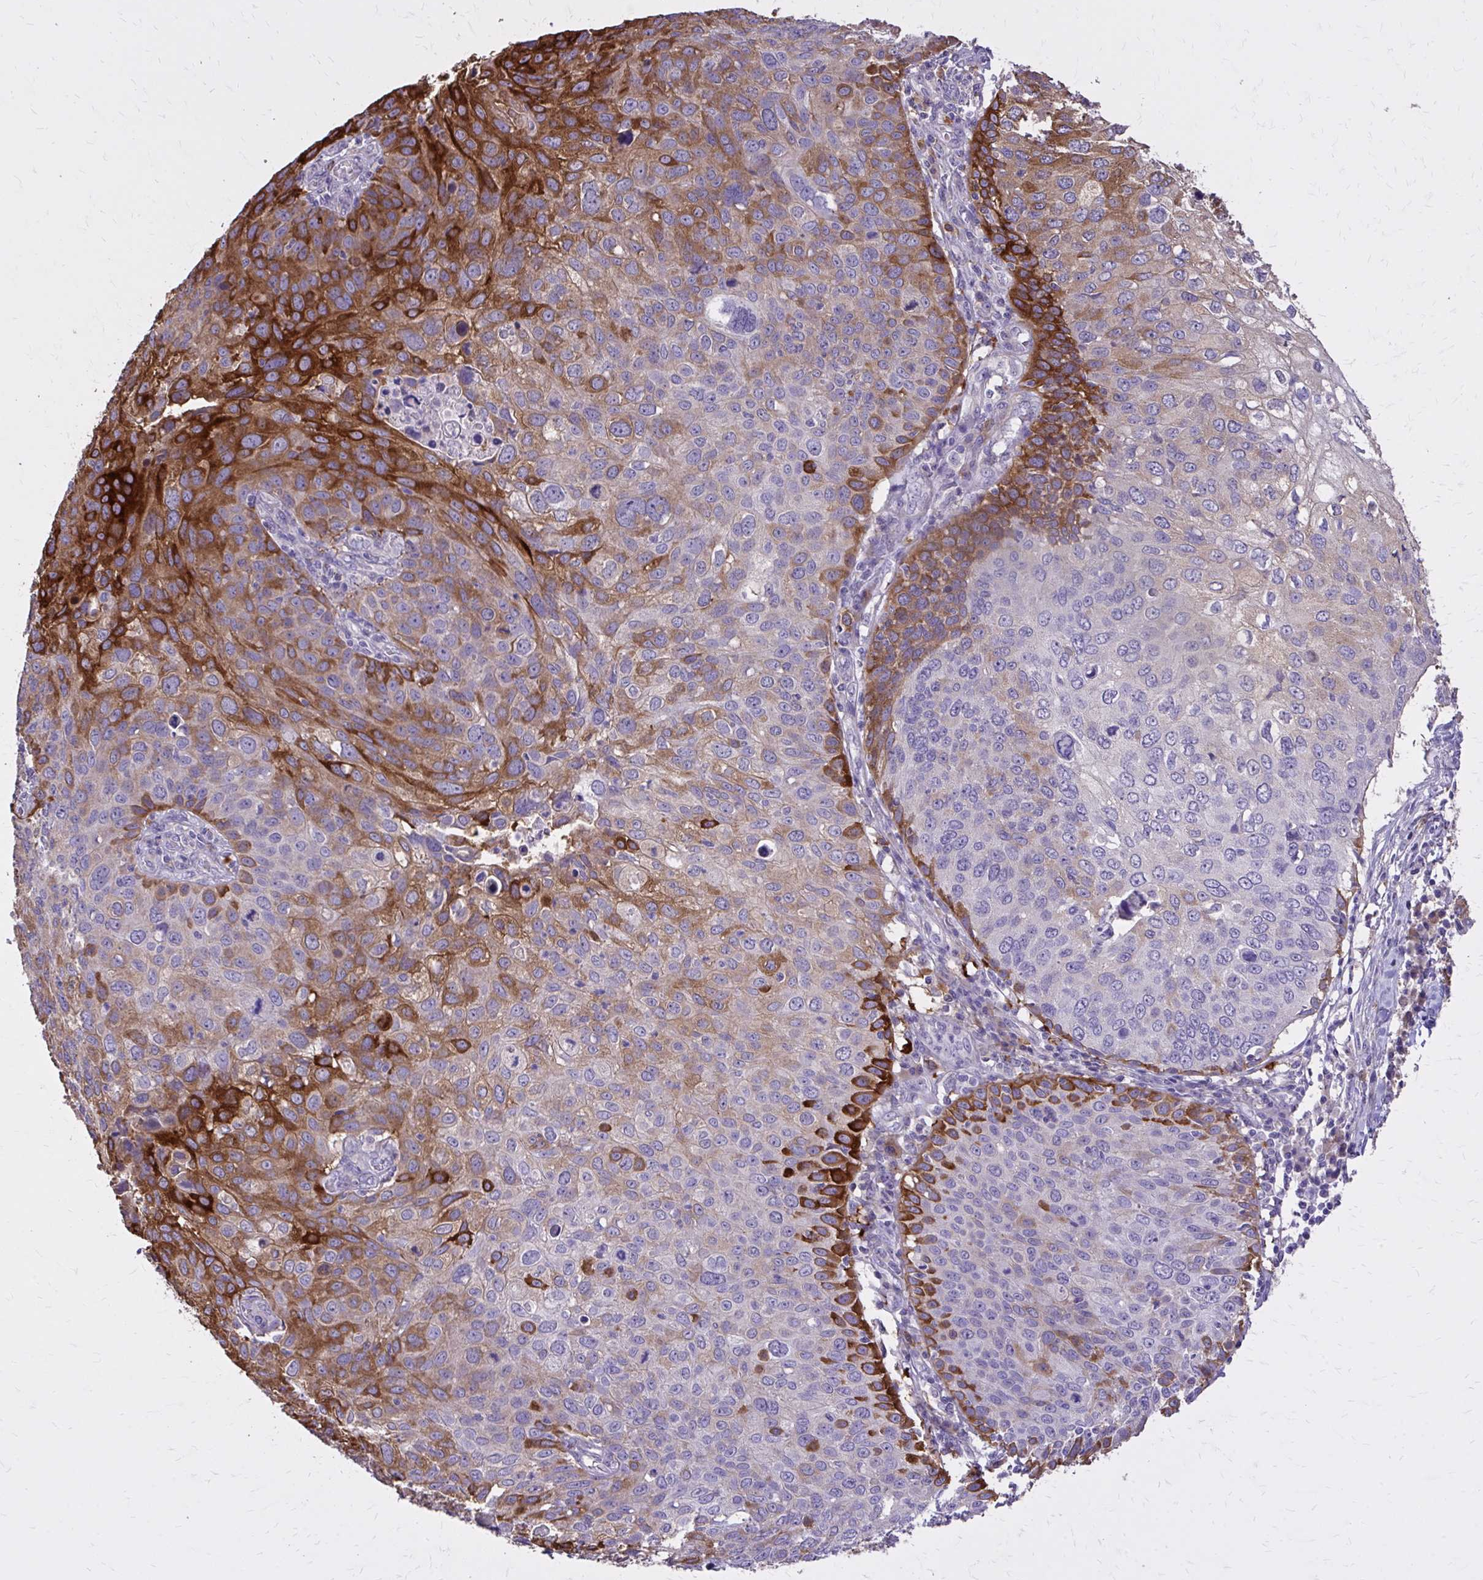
{"staining": {"intensity": "strong", "quantity": "25%-75%", "location": "cytoplasmic/membranous"}, "tissue": "skin cancer", "cell_type": "Tumor cells", "image_type": "cancer", "snomed": [{"axis": "morphology", "description": "Squamous cell carcinoma, NOS"}, {"axis": "topography", "description": "Skin"}], "caption": "Skin squamous cell carcinoma tissue reveals strong cytoplasmic/membranous positivity in approximately 25%-75% of tumor cells, visualized by immunohistochemistry.", "gene": "EPB41L1", "patient": {"sex": "male", "age": 87}}